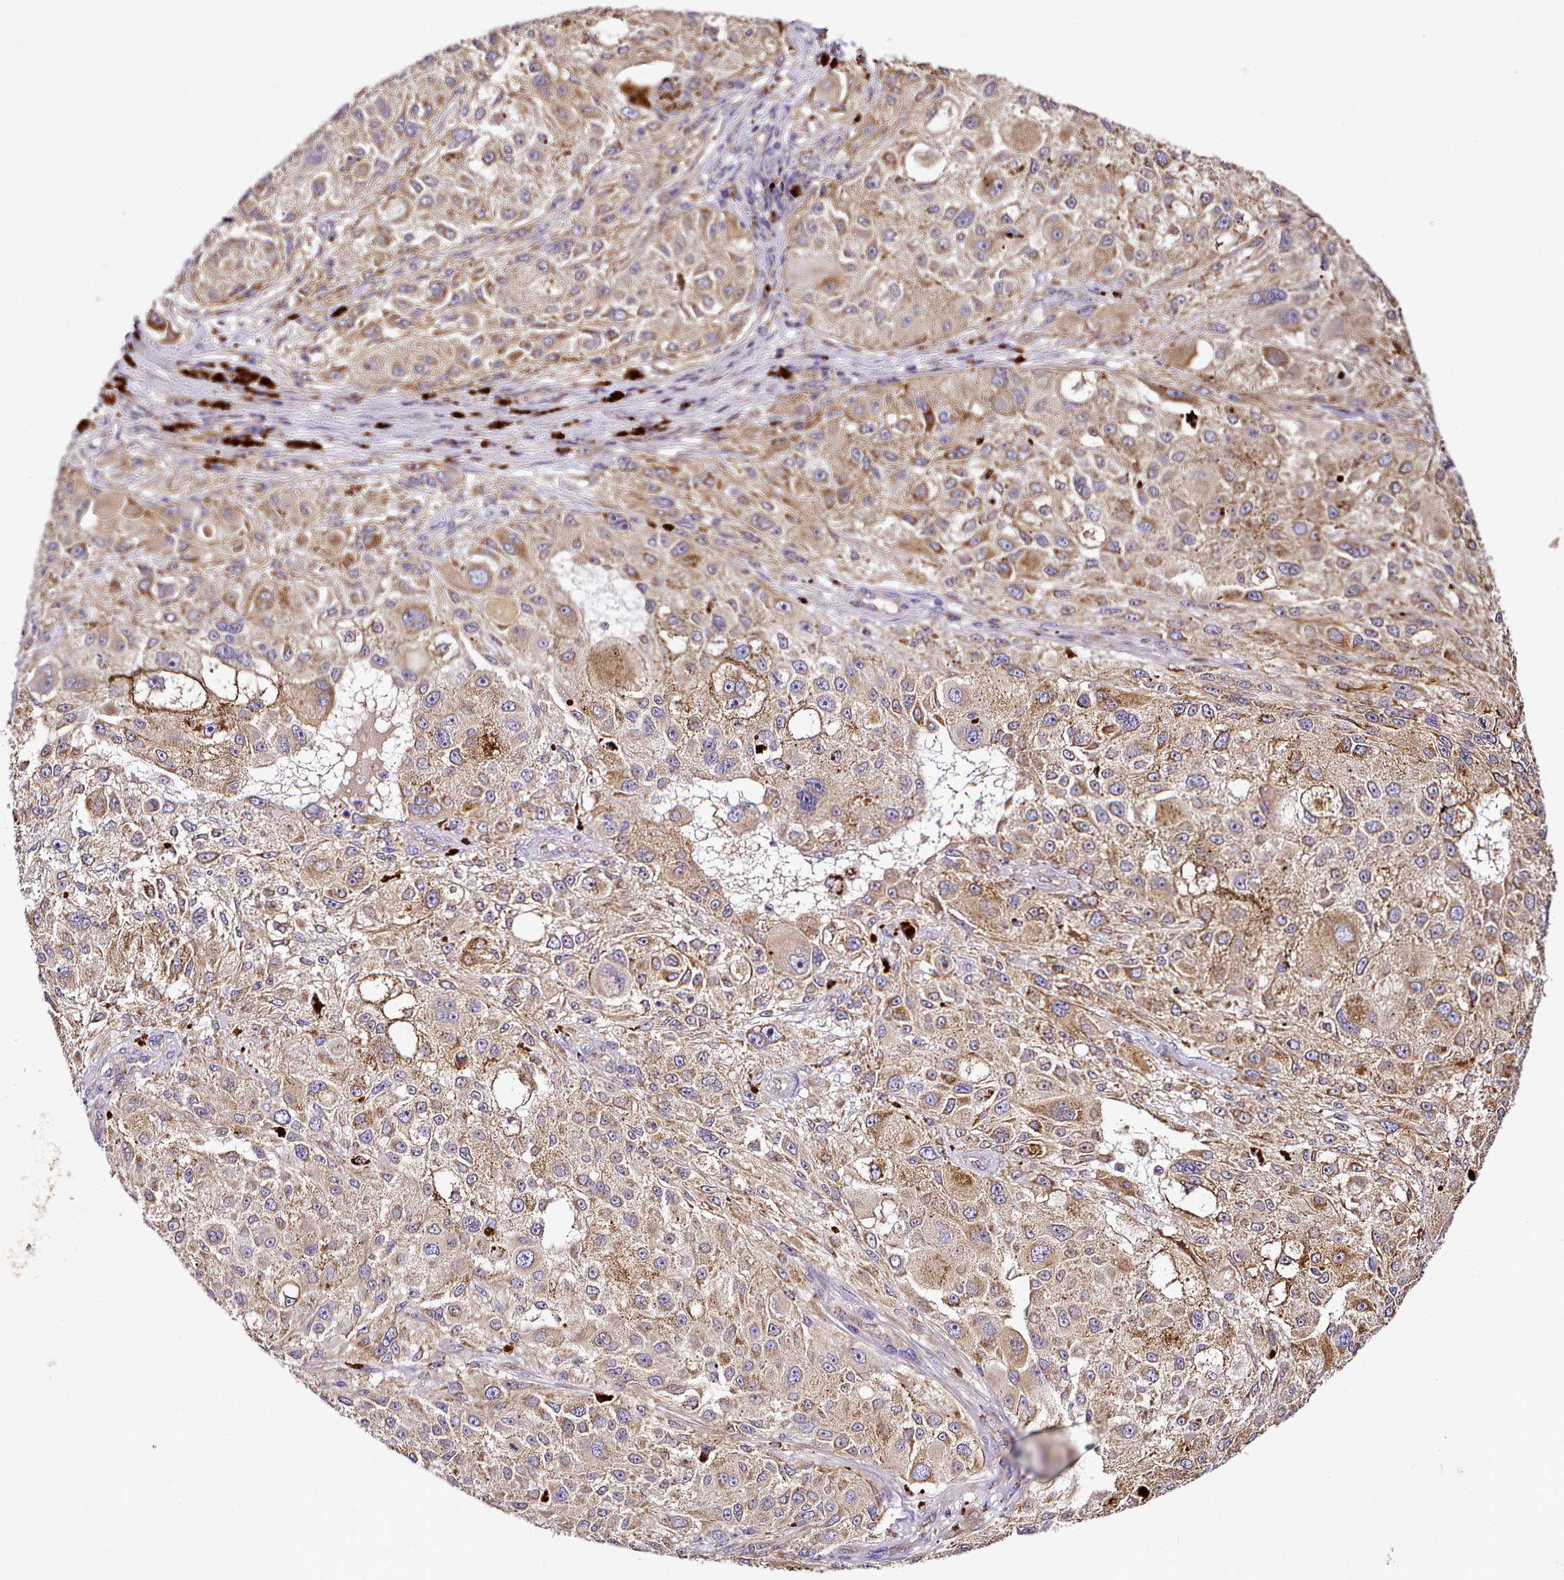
{"staining": {"intensity": "moderate", "quantity": ">75%", "location": "cytoplasmic/membranous"}, "tissue": "melanoma", "cell_type": "Tumor cells", "image_type": "cancer", "snomed": [{"axis": "morphology", "description": "Necrosis, NOS"}, {"axis": "morphology", "description": "Malignant melanoma, NOS"}, {"axis": "topography", "description": "Skin"}], "caption": "Protein expression analysis of human melanoma reveals moderate cytoplasmic/membranous expression in about >75% of tumor cells.", "gene": "NBPF1", "patient": {"sex": "female", "age": 87}}